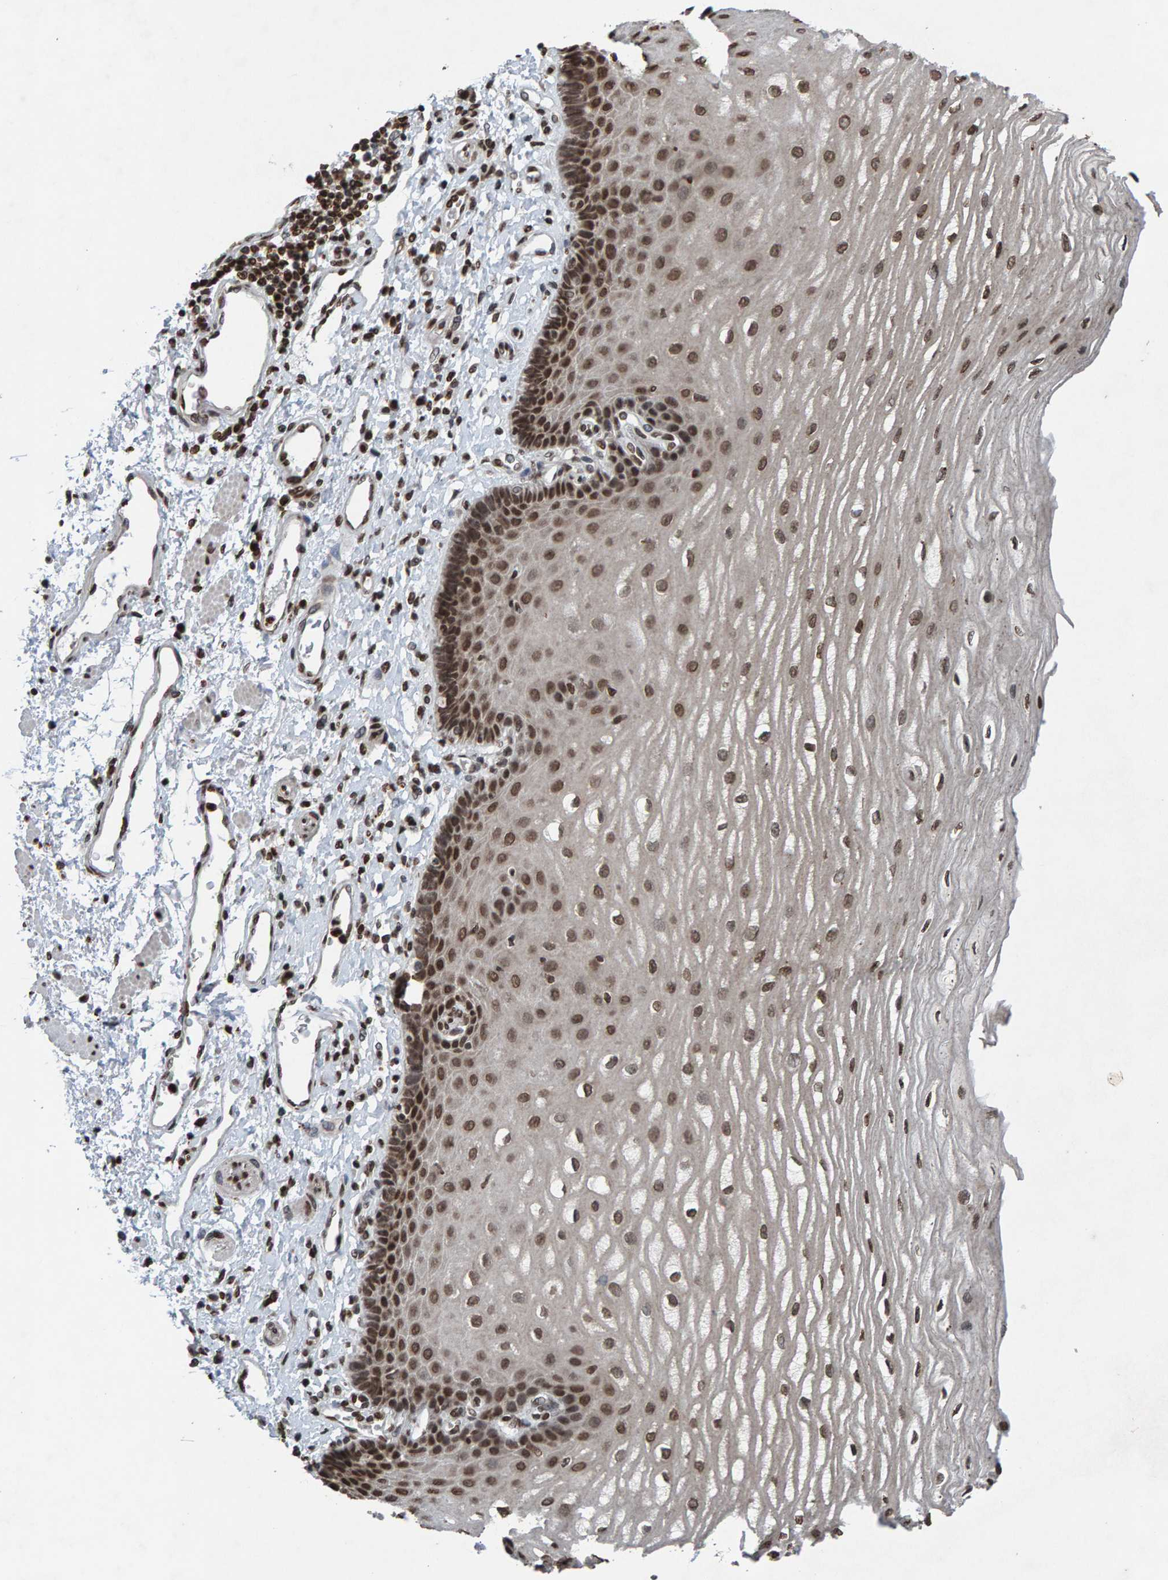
{"staining": {"intensity": "strong", "quantity": ">75%", "location": "nuclear"}, "tissue": "esophagus", "cell_type": "Squamous epithelial cells", "image_type": "normal", "snomed": [{"axis": "morphology", "description": "Normal tissue, NOS"}, {"axis": "topography", "description": "Esophagus"}], "caption": "The image exhibits staining of unremarkable esophagus, revealing strong nuclear protein expression (brown color) within squamous epithelial cells. (DAB (3,3'-diaminobenzidine) IHC with brightfield microscopy, high magnification).", "gene": "H2AZ1", "patient": {"sex": "male", "age": 54}}